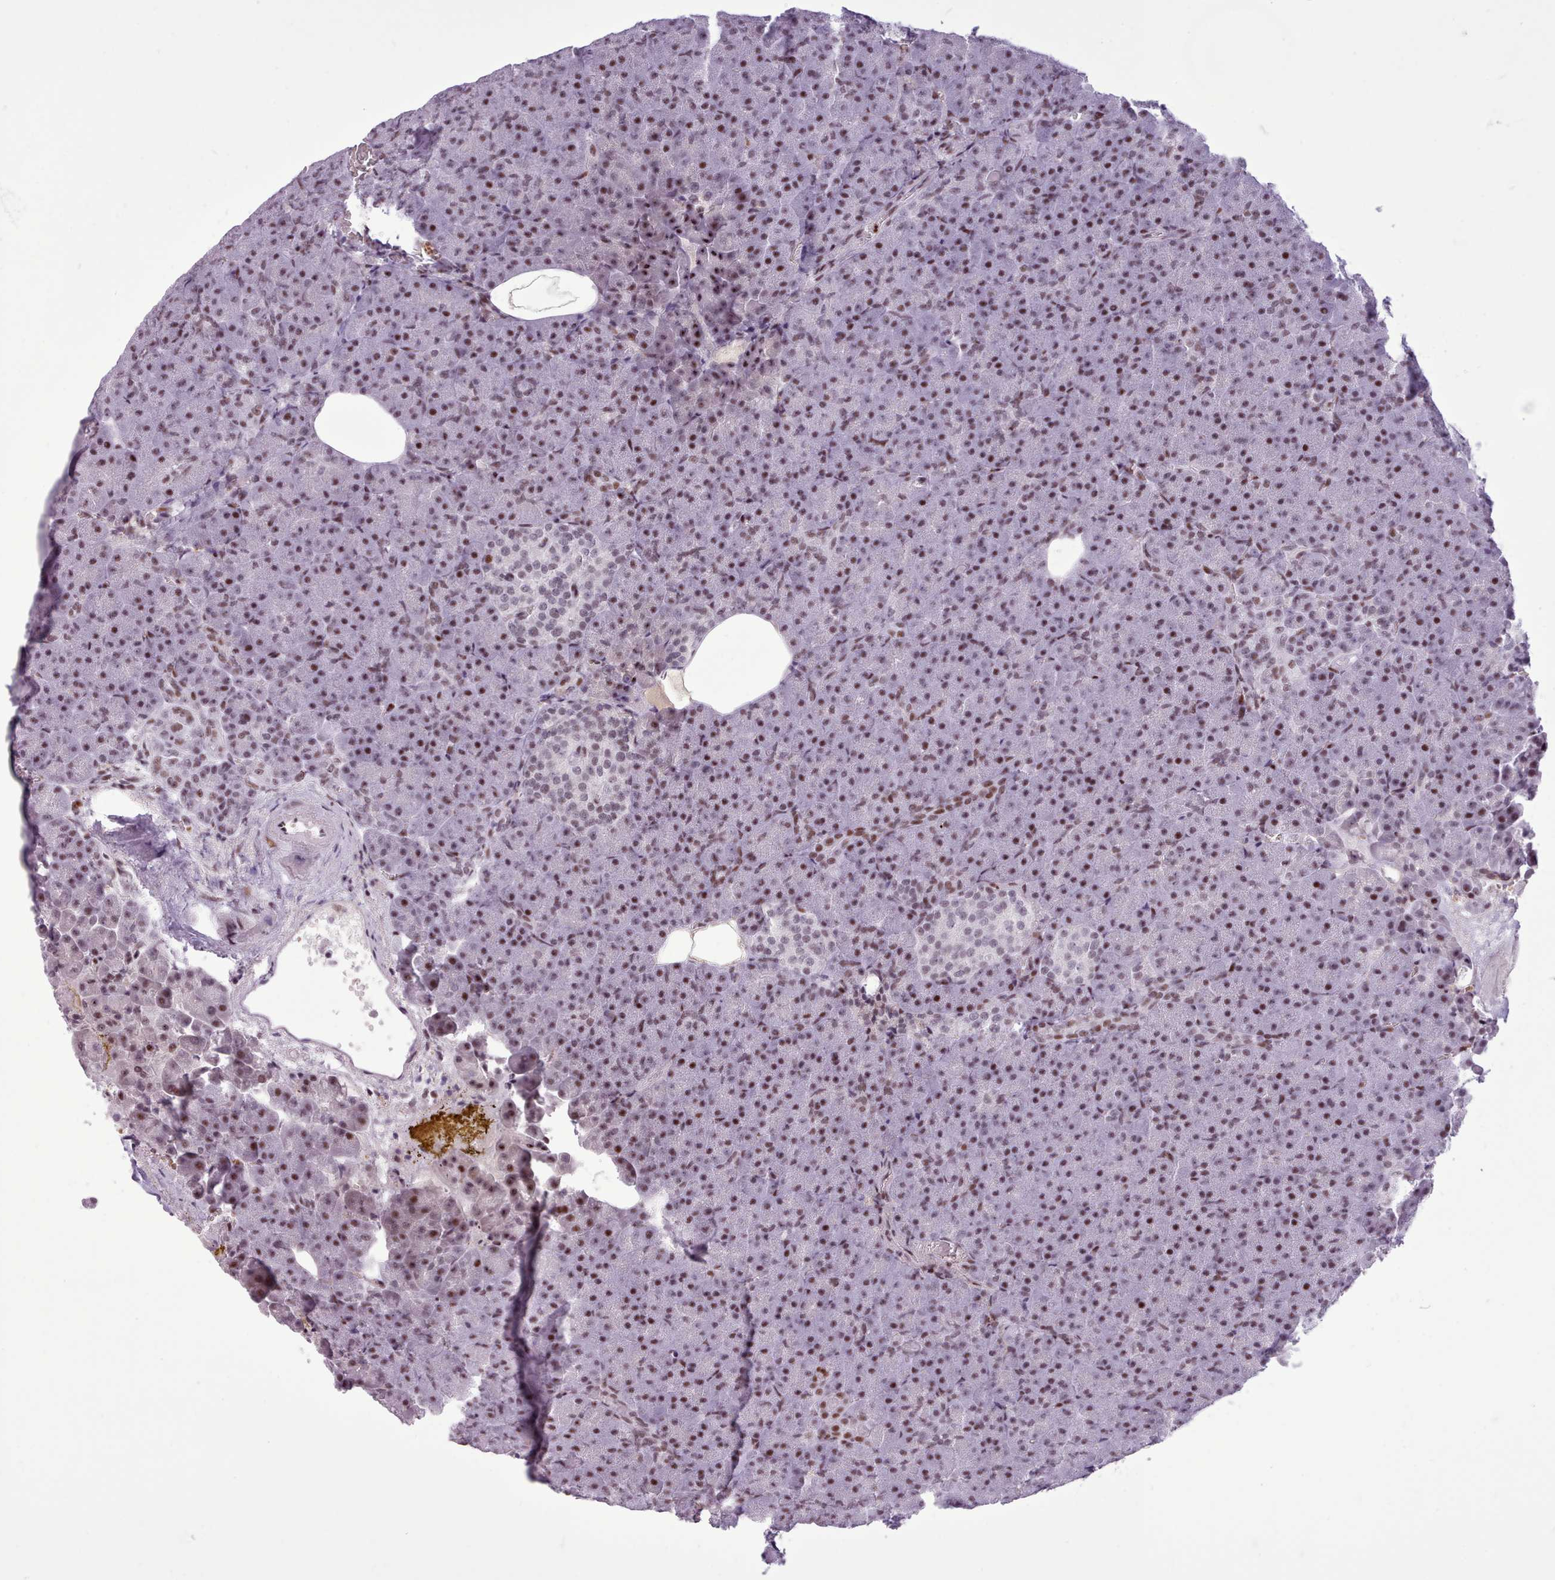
{"staining": {"intensity": "moderate", "quantity": ">75%", "location": "nuclear"}, "tissue": "pancreas", "cell_type": "Exocrine glandular cells", "image_type": "normal", "snomed": [{"axis": "morphology", "description": "Normal tissue, NOS"}, {"axis": "topography", "description": "Pancreas"}], "caption": "Protein positivity by immunohistochemistry displays moderate nuclear staining in about >75% of exocrine glandular cells in benign pancreas.", "gene": "SRSF4", "patient": {"sex": "female", "age": 74}}